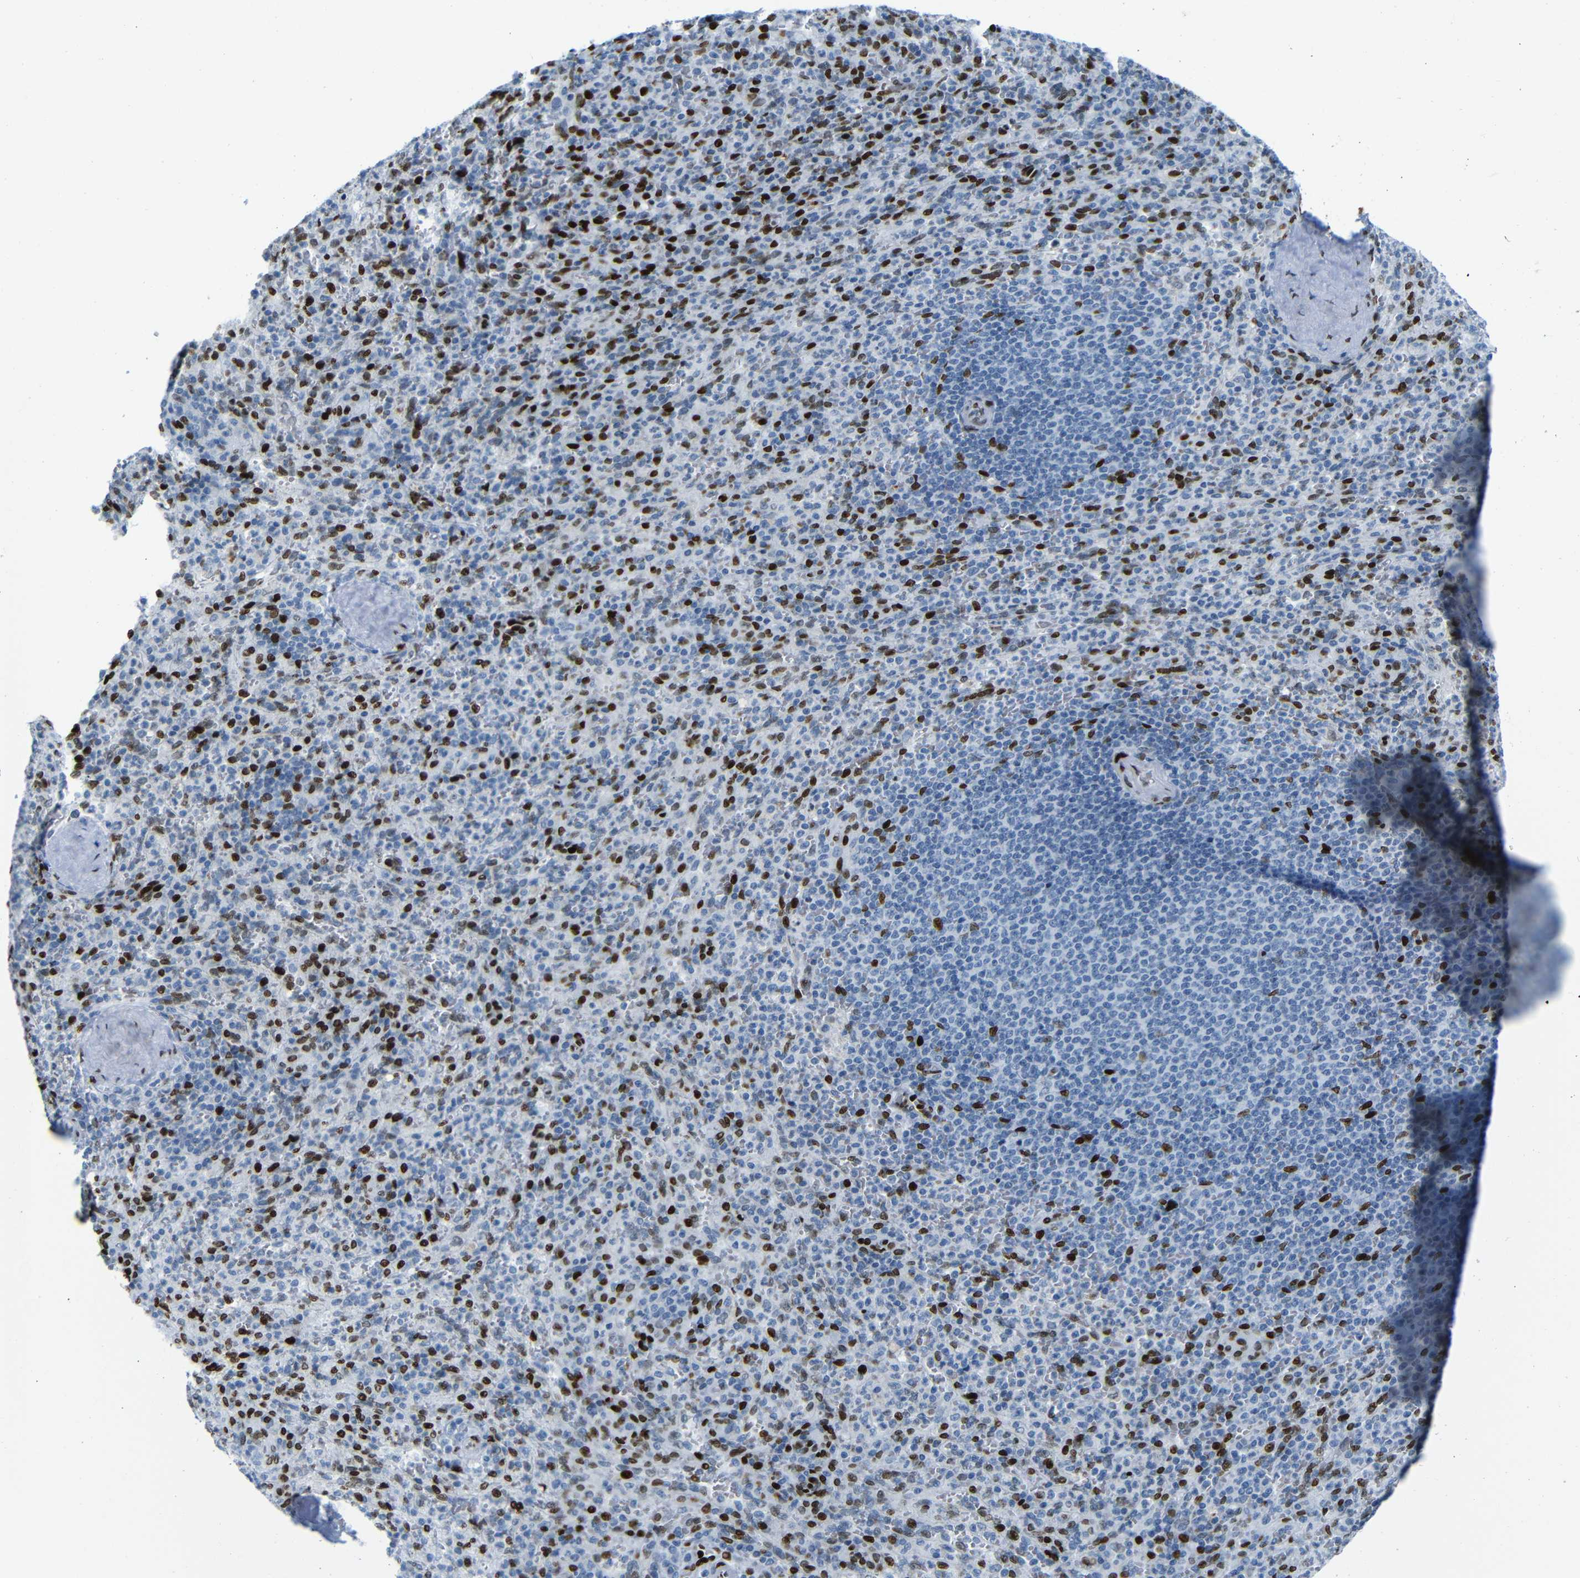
{"staining": {"intensity": "strong", "quantity": "<25%", "location": "nuclear"}, "tissue": "spleen", "cell_type": "Cells in red pulp", "image_type": "normal", "snomed": [{"axis": "morphology", "description": "Normal tissue, NOS"}, {"axis": "topography", "description": "Spleen"}], "caption": "Protein analysis of normal spleen exhibits strong nuclear staining in about <25% of cells in red pulp.", "gene": "NPIPB15", "patient": {"sex": "male", "age": 36}}